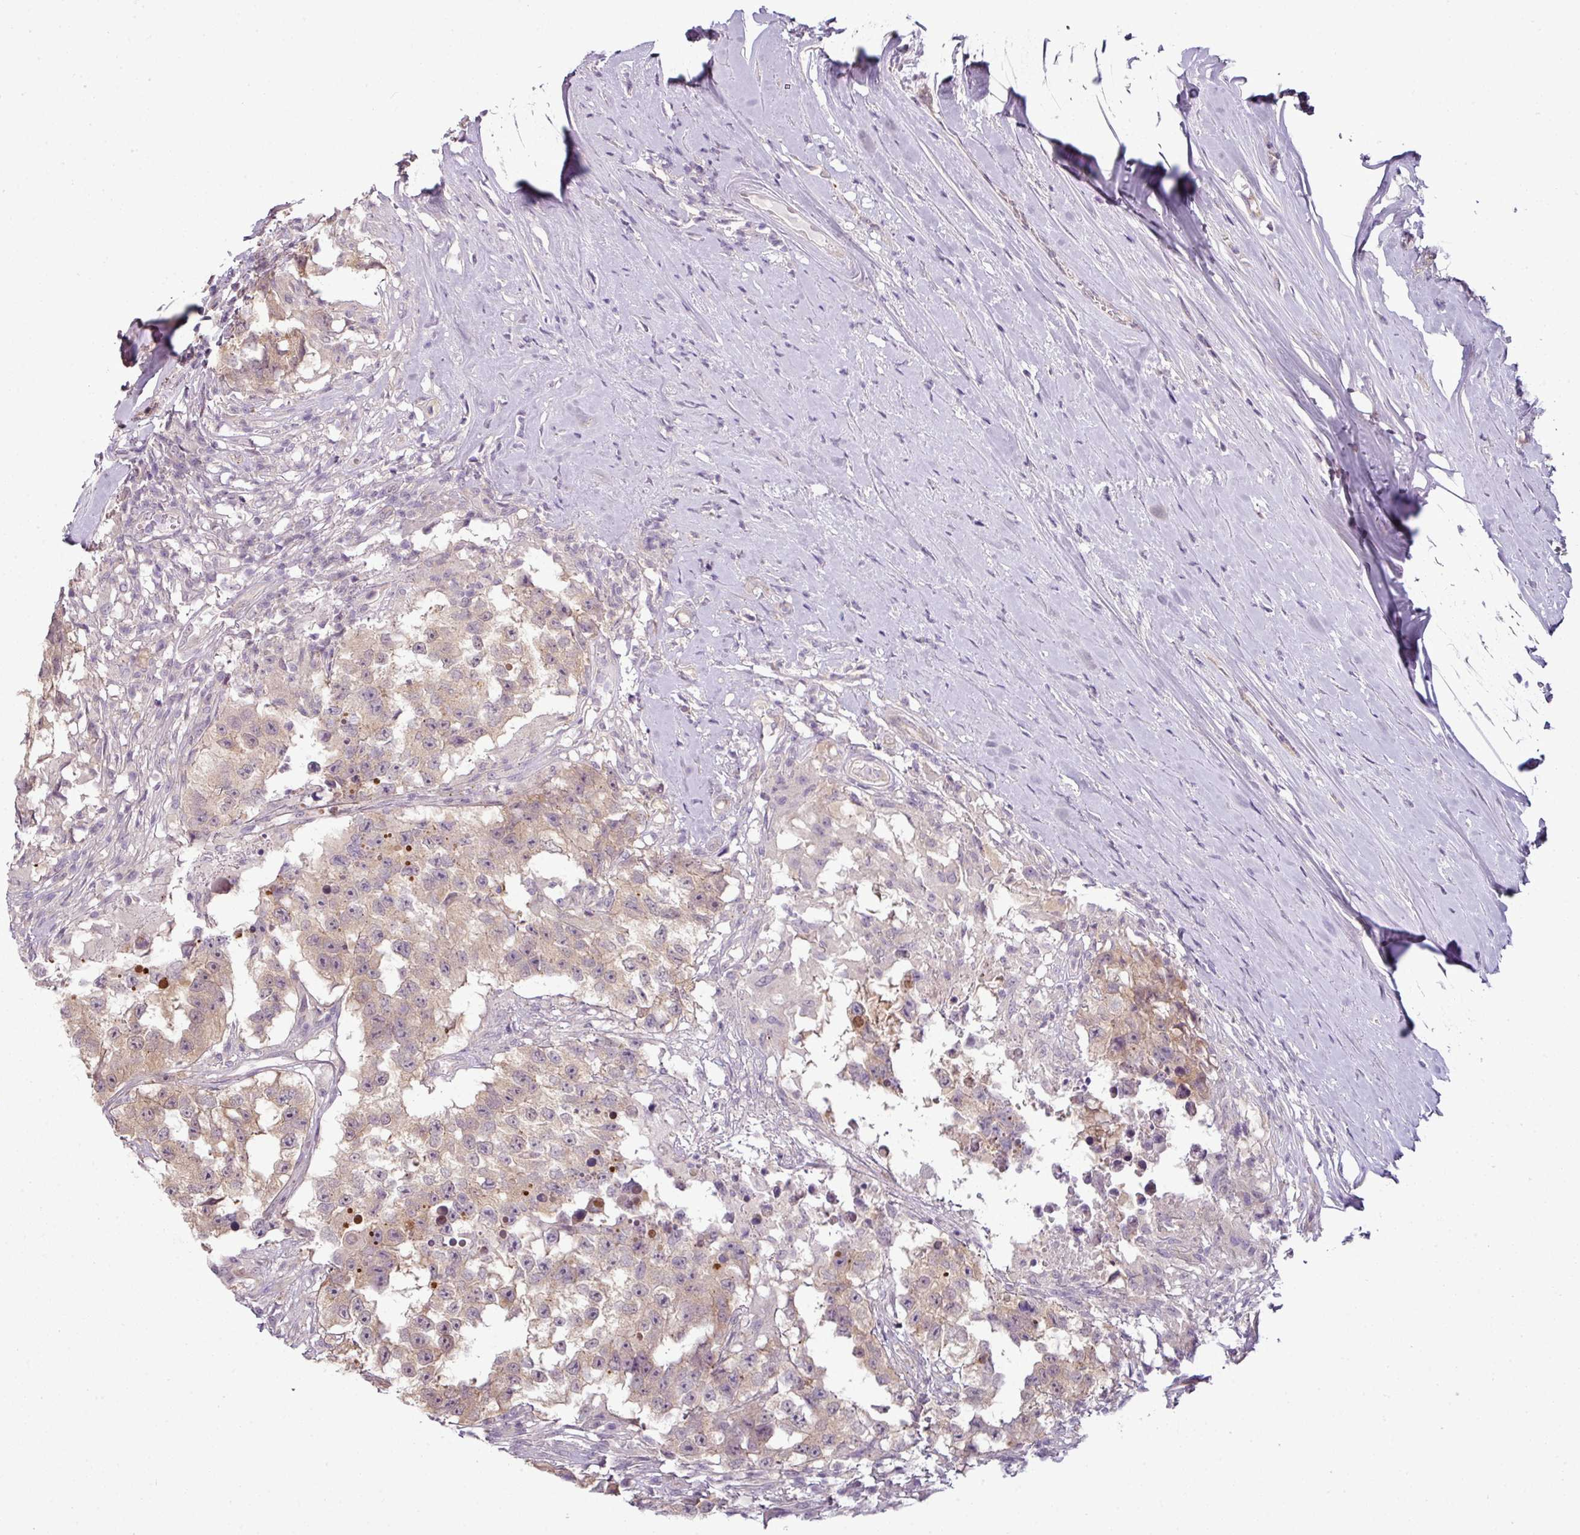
{"staining": {"intensity": "weak", "quantity": "25%-75%", "location": "cytoplasmic/membranous"}, "tissue": "testis cancer", "cell_type": "Tumor cells", "image_type": "cancer", "snomed": [{"axis": "morphology", "description": "Carcinoma, Embryonal, NOS"}, {"axis": "topography", "description": "Testis"}], "caption": "This micrograph shows testis cancer (embryonal carcinoma) stained with IHC to label a protein in brown. The cytoplasmic/membranous of tumor cells show weak positivity for the protein. Nuclei are counter-stained blue.", "gene": "DERPC", "patient": {"sex": "male", "age": 83}}